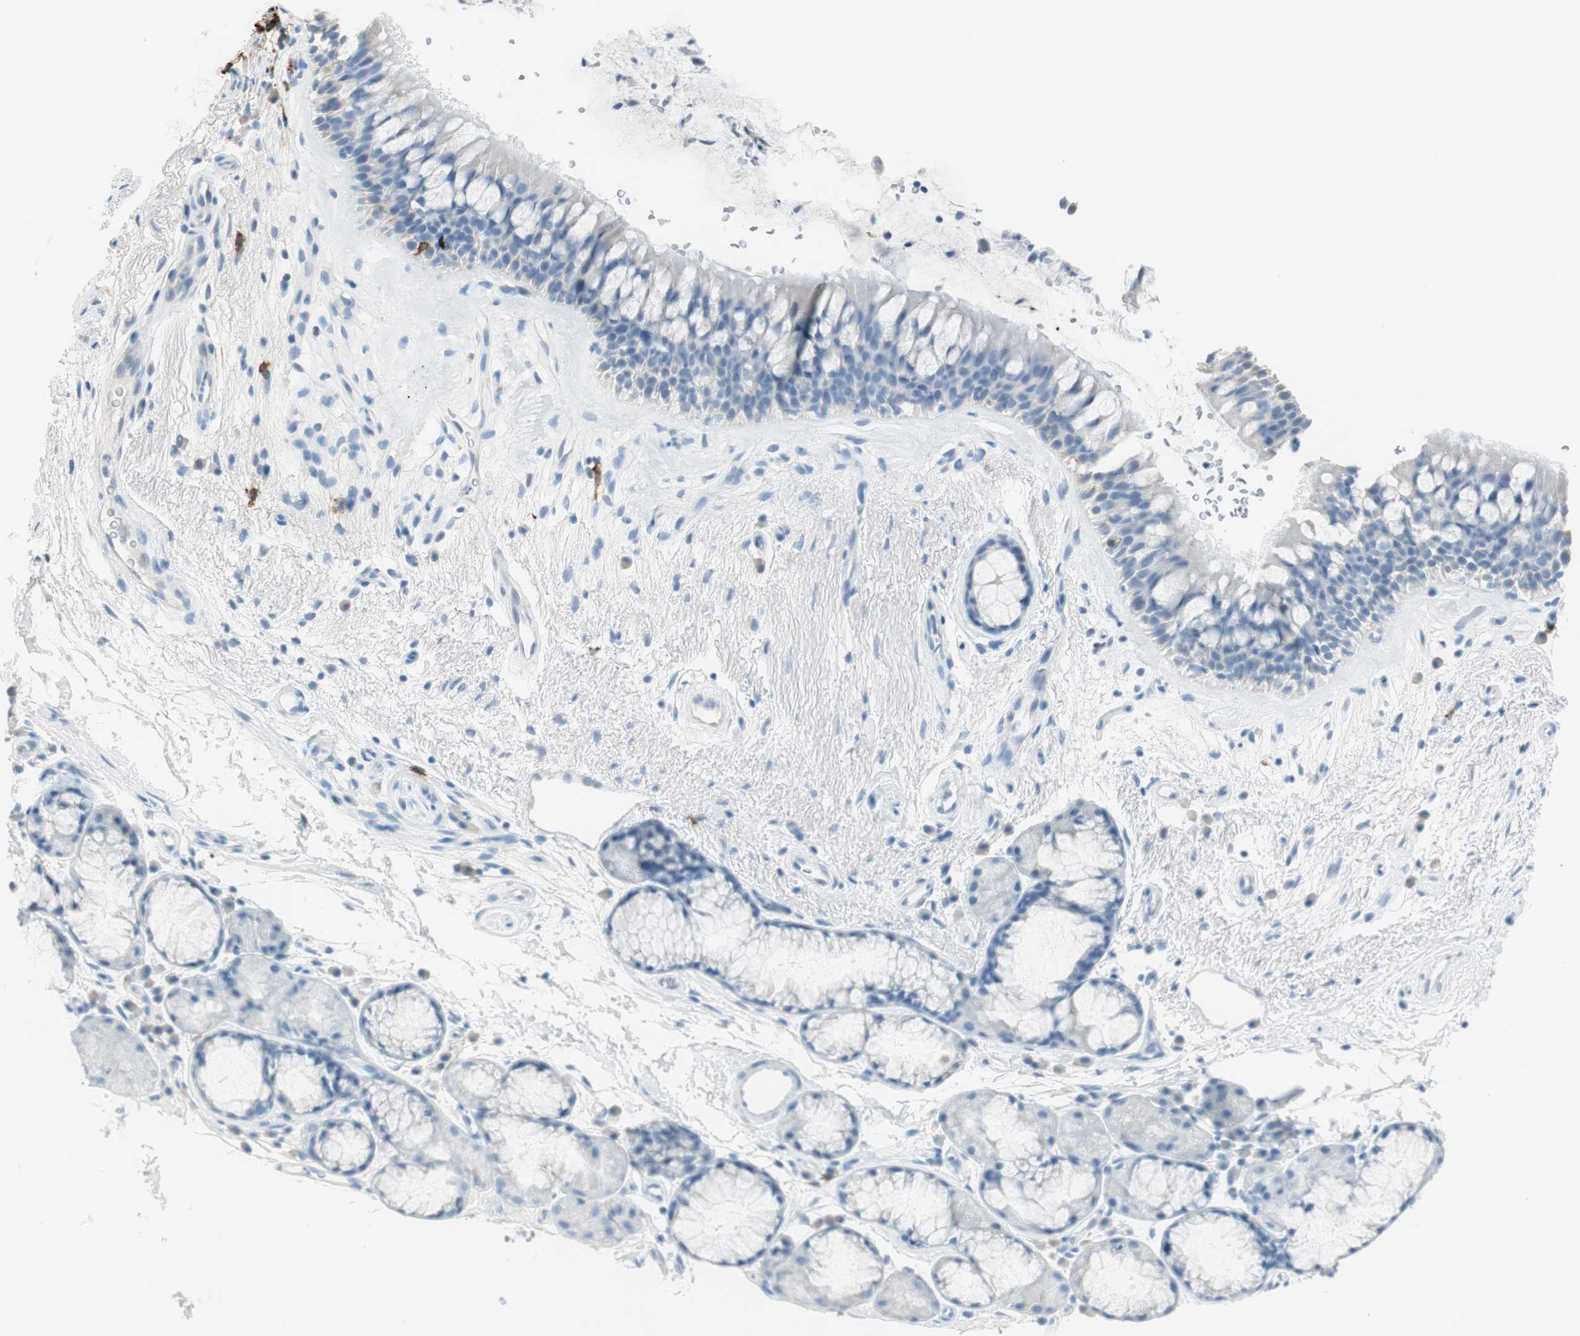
{"staining": {"intensity": "negative", "quantity": "none", "location": "none"}, "tissue": "bronchus", "cell_type": "Respiratory epithelial cells", "image_type": "normal", "snomed": [{"axis": "morphology", "description": "Normal tissue, NOS"}, {"axis": "topography", "description": "Bronchus"}], "caption": "High power microscopy histopathology image of an IHC photomicrograph of benign bronchus, revealing no significant expression in respiratory epithelial cells. (Stains: DAB (3,3'-diaminobenzidine) immunohistochemistry (IHC) with hematoxylin counter stain, Microscopy: brightfield microscopy at high magnification).", "gene": "TNFRSF13C", "patient": {"sex": "female", "age": 54}}